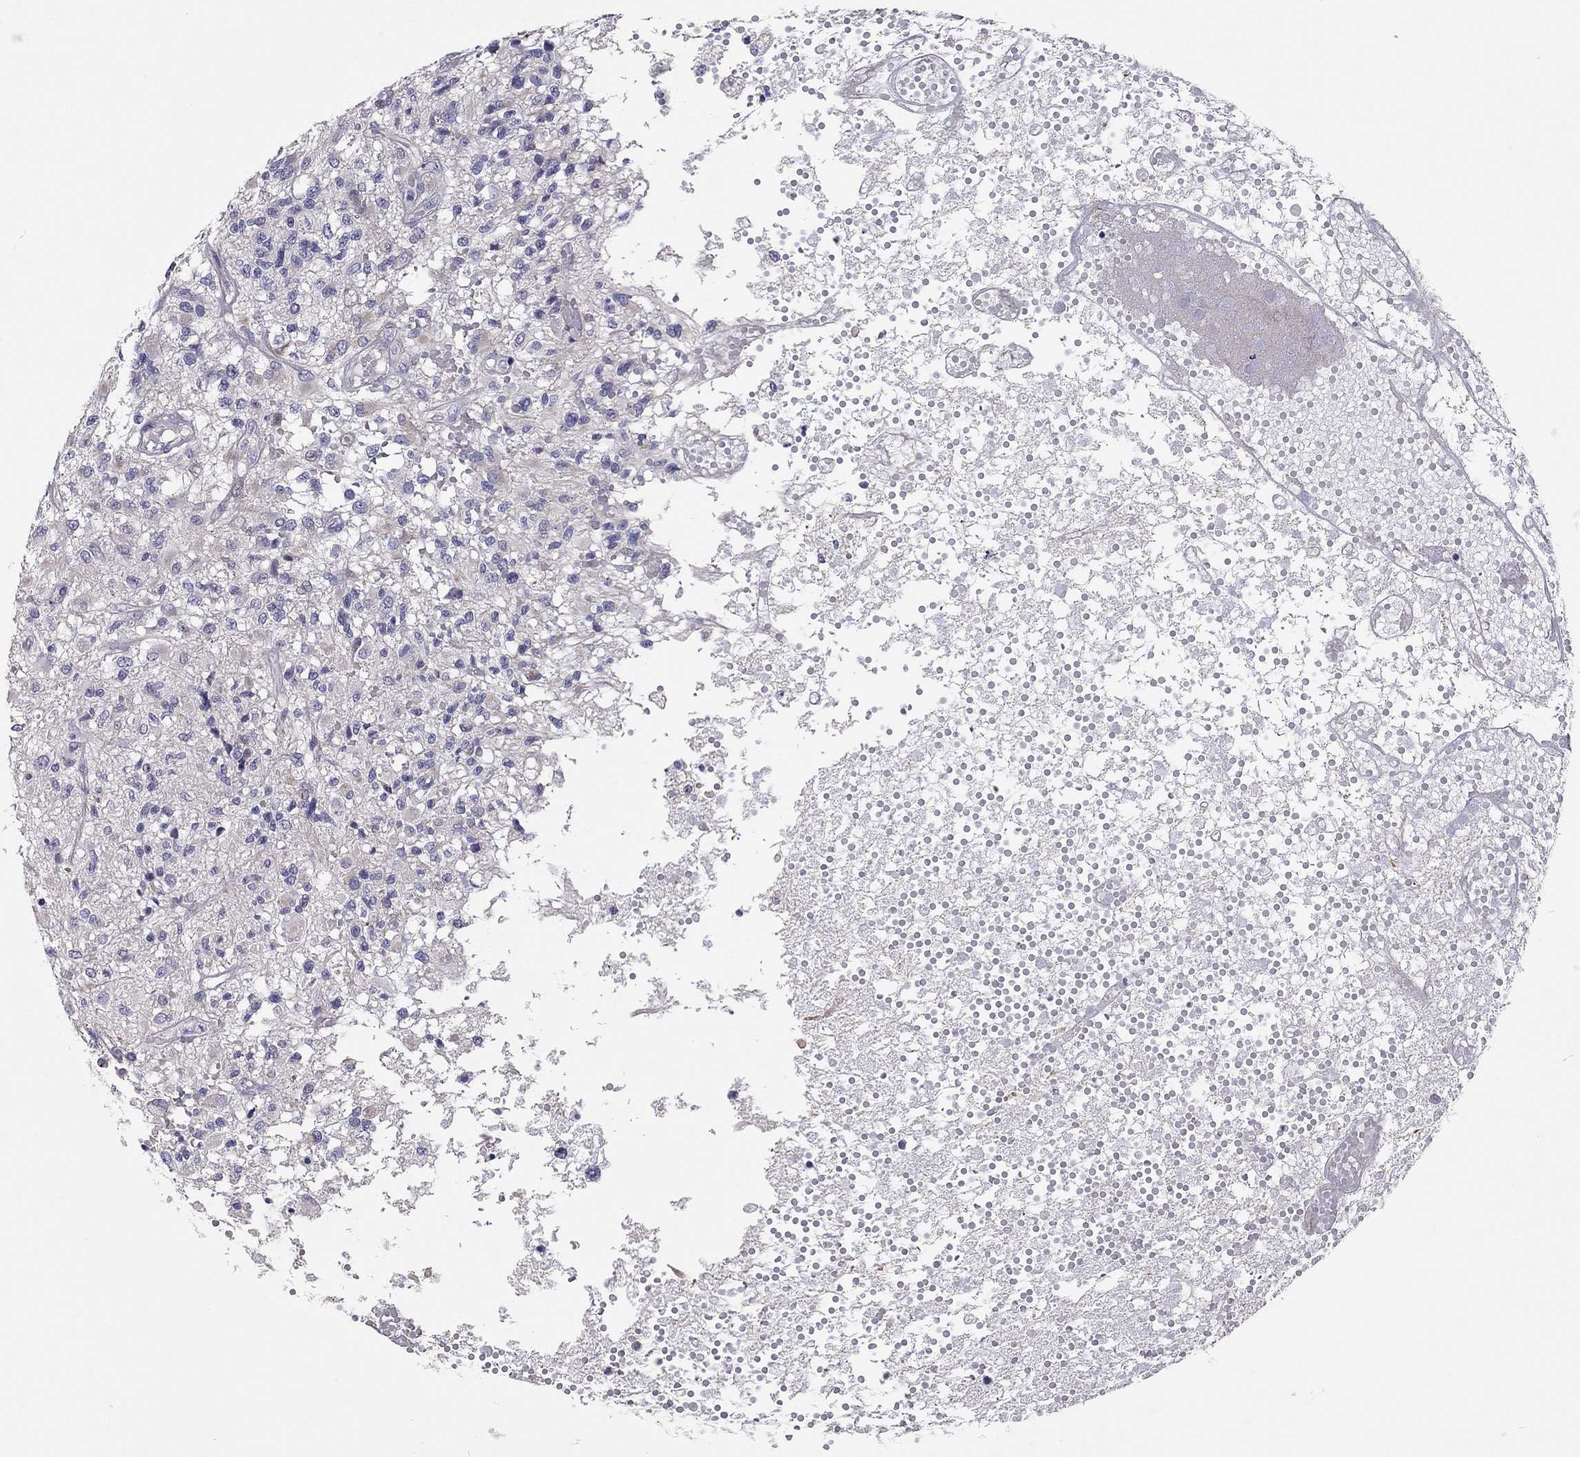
{"staining": {"intensity": "negative", "quantity": "none", "location": "none"}, "tissue": "glioma", "cell_type": "Tumor cells", "image_type": "cancer", "snomed": [{"axis": "morphology", "description": "Glioma, malignant, High grade"}, {"axis": "topography", "description": "Brain"}], "caption": "DAB (3,3'-diaminobenzidine) immunohistochemical staining of malignant glioma (high-grade) displays no significant expression in tumor cells.", "gene": "SCARB1", "patient": {"sex": "female", "age": 63}}